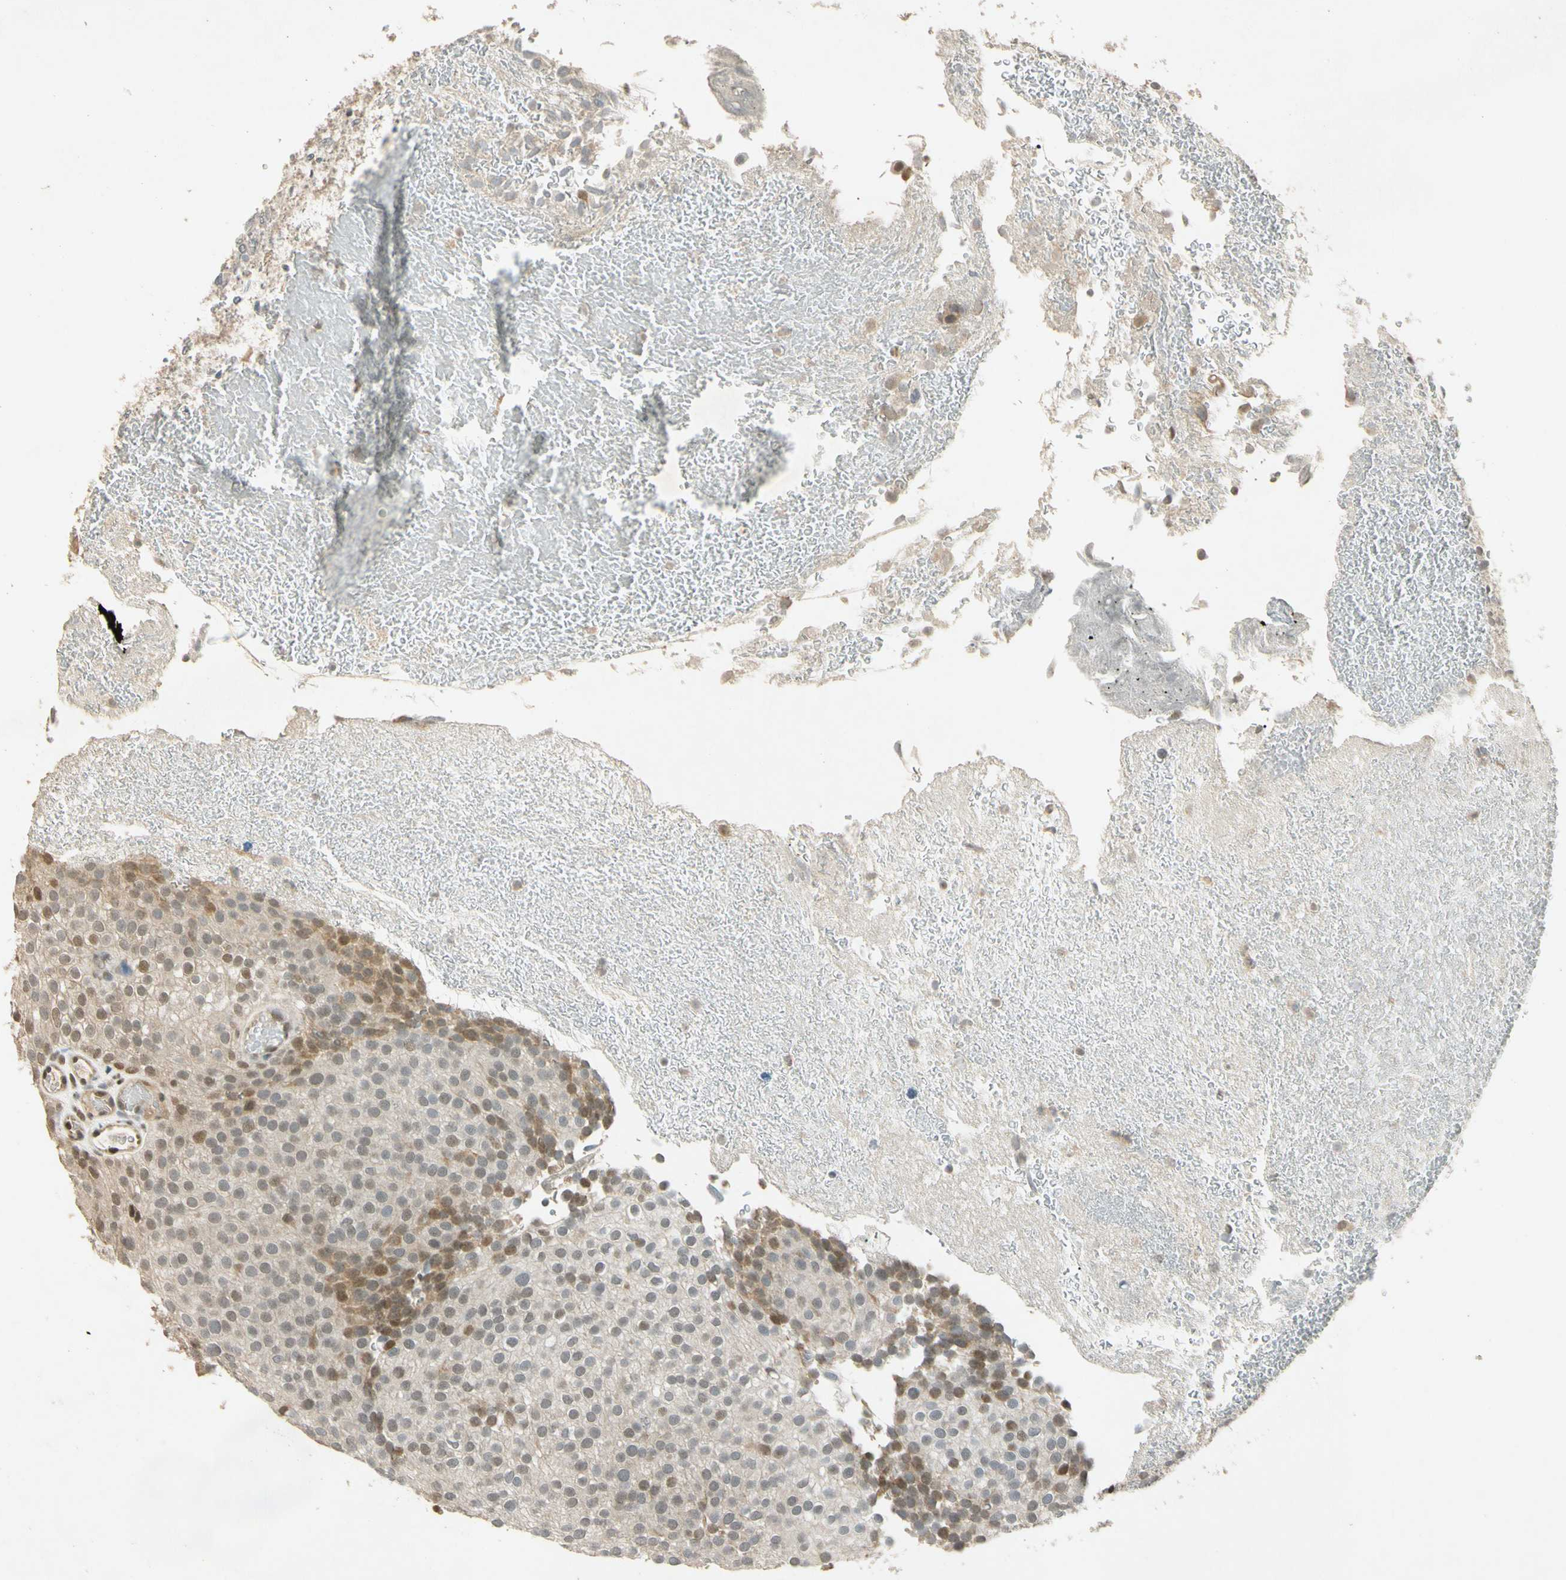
{"staining": {"intensity": "moderate", "quantity": "<25%", "location": "cytoplasmic/membranous,nuclear"}, "tissue": "urothelial cancer", "cell_type": "Tumor cells", "image_type": "cancer", "snomed": [{"axis": "morphology", "description": "Urothelial carcinoma, Low grade"}, {"axis": "topography", "description": "Urinary bladder"}], "caption": "A high-resolution histopathology image shows immunohistochemistry staining of urothelial cancer, which demonstrates moderate cytoplasmic/membranous and nuclear expression in approximately <25% of tumor cells. (Brightfield microscopy of DAB IHC at high magnification).", "gene": "ZBTB4", "patient": {"sex": "male", "age": 78}}